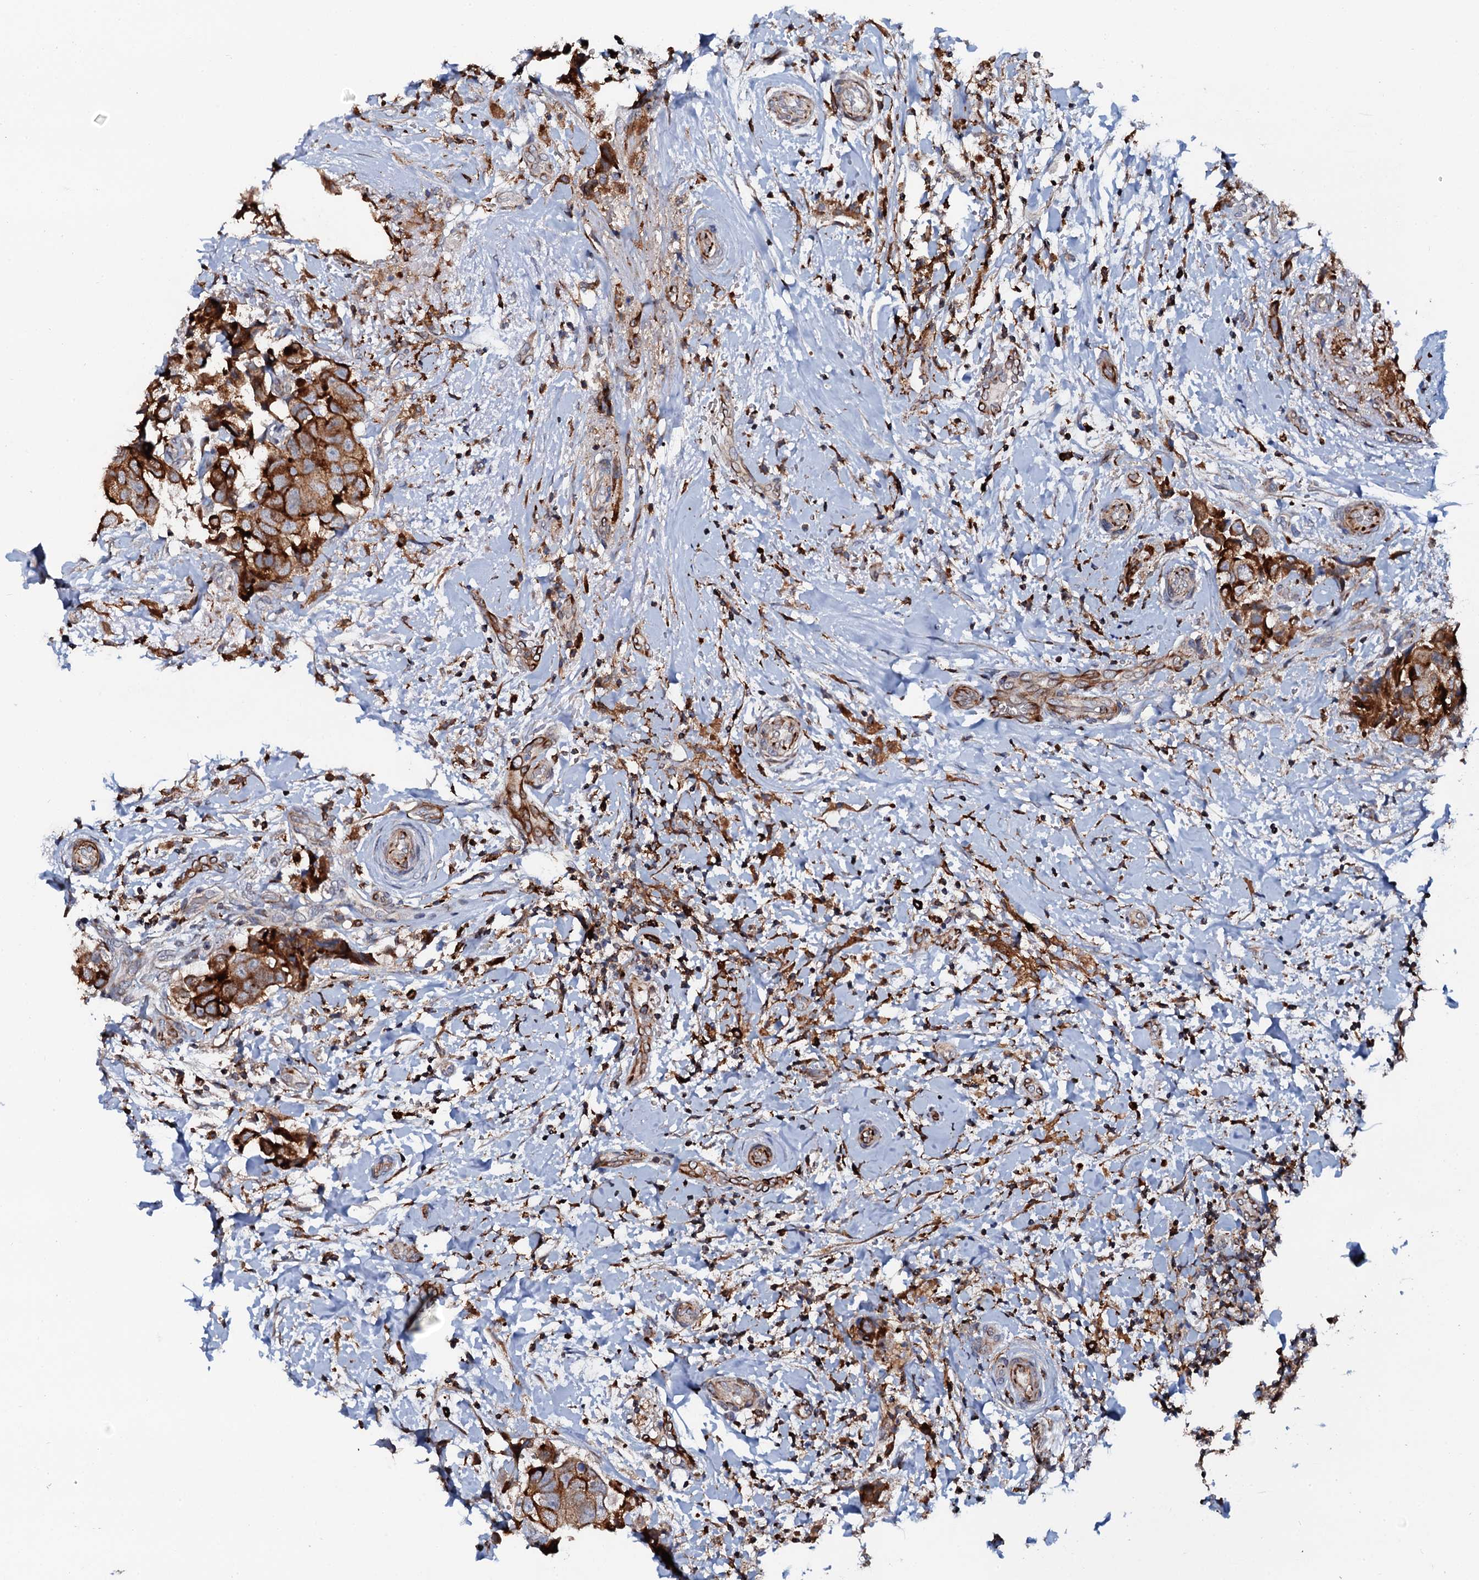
{"staining": {"intensity": "strong", "quantity": ">75%", "location": "cytoplasmic/membranous"}, "tissue": "breast cancer", "cell_type": "Tumor cells", "image_type": "cancer", "snomed": [{"axis": "morphology", "description": "Normal tissue, NOS"}, {"axis": "morphology", "description": "Duct carcinoma"}, {"axis": "topography", "description": "Breast"}], "caption": "Immunohistochemistry image of human breast cancer stained for a protein (brown), which demonstrates high levels of strong cytoplasmic/membranous expression in approximately >75% of tumor cells.", "gene": "VAMP8", "patient": {"sex": "female", "age": 62}}